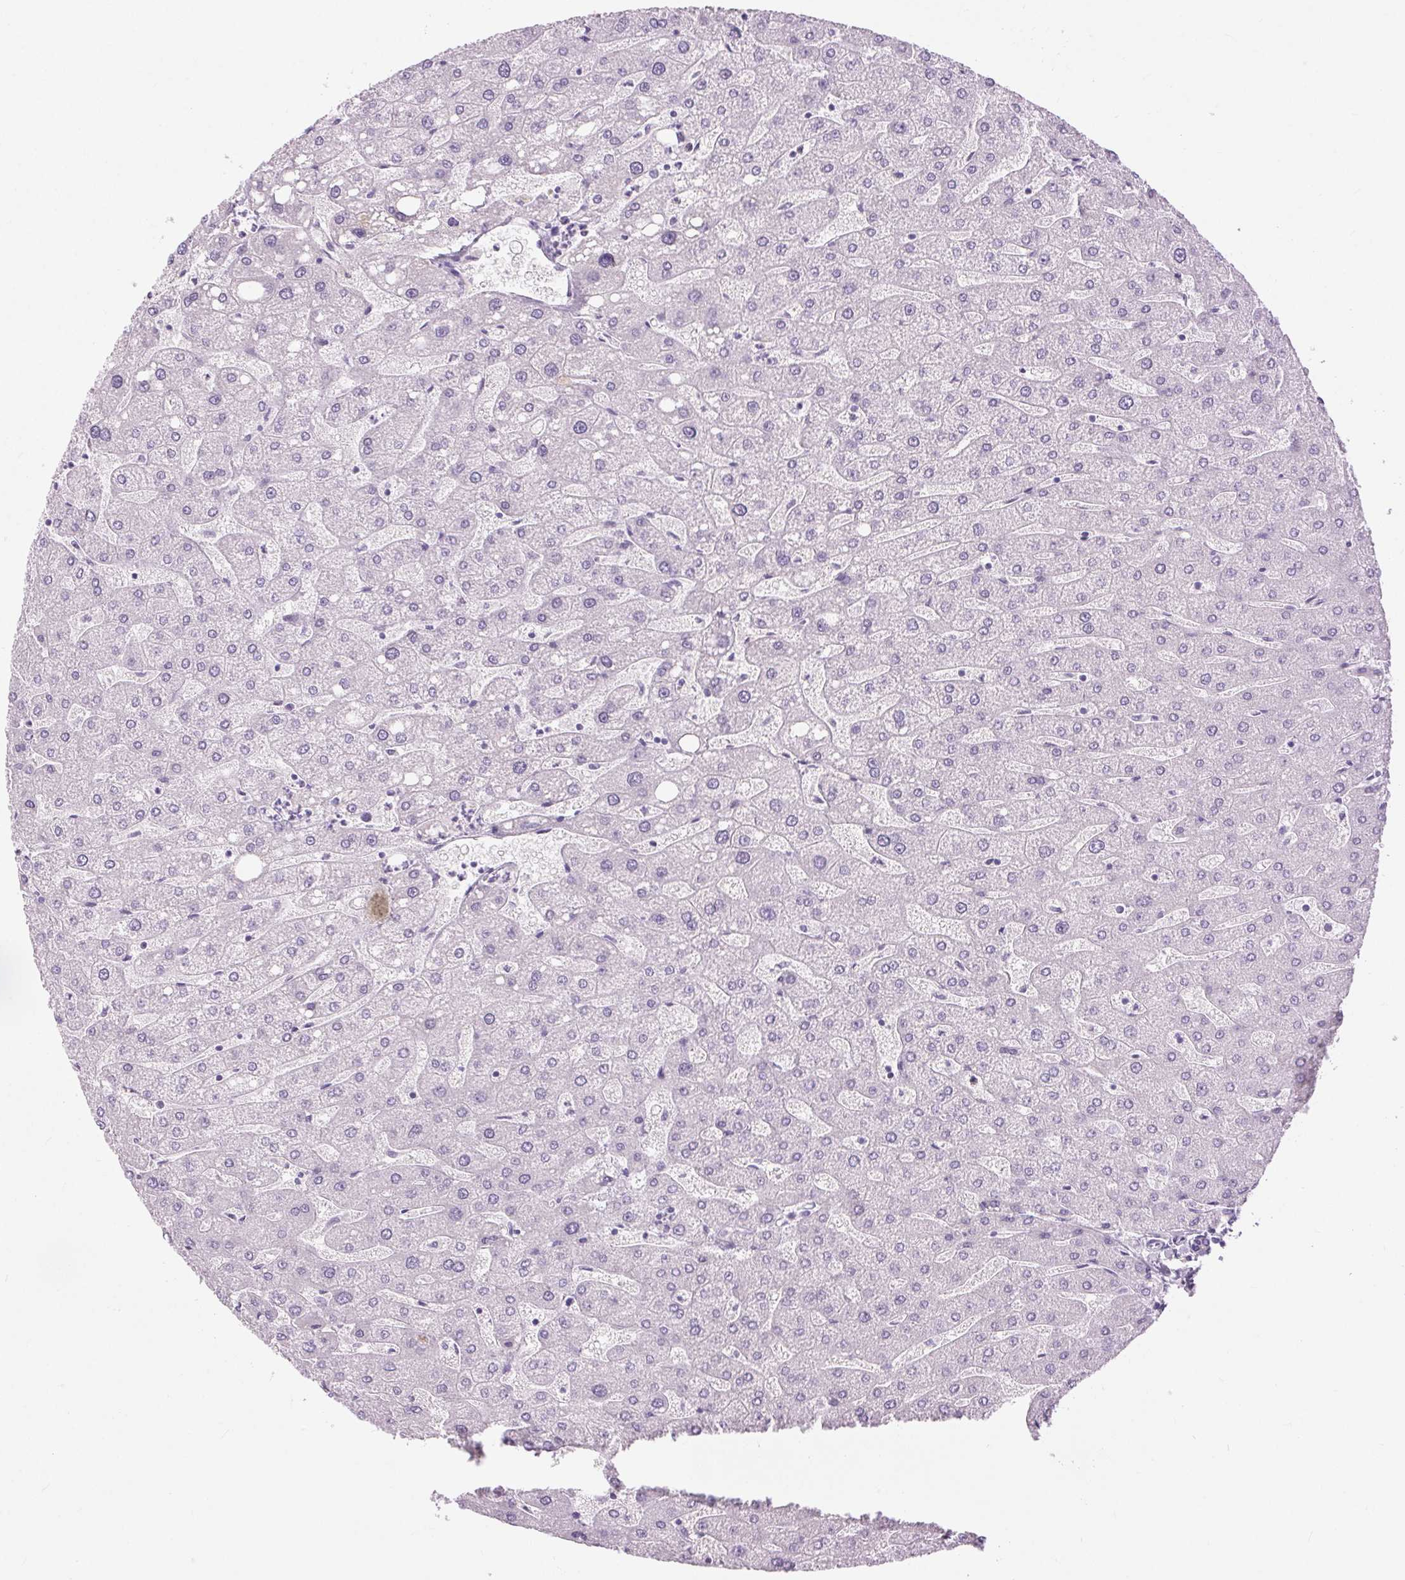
{"staining": {"intensity": "negative", "quantity": "none", "location": "none"}, "tissue": "liver", "cell_type": "Cholangiocytes", "image_type": "normal", "snomed": [{"axis": "morphology", "description": "Normal tissue, NOS"}, {"axis": "topography", "description": "Liver"}], "caption": "A high-resolution image shows IHC staining of unremarkable liver, which shows no significant expression in cholangiocytes.", "gene": "BEND2", "patient": {"sex": "male", "age": 67}}